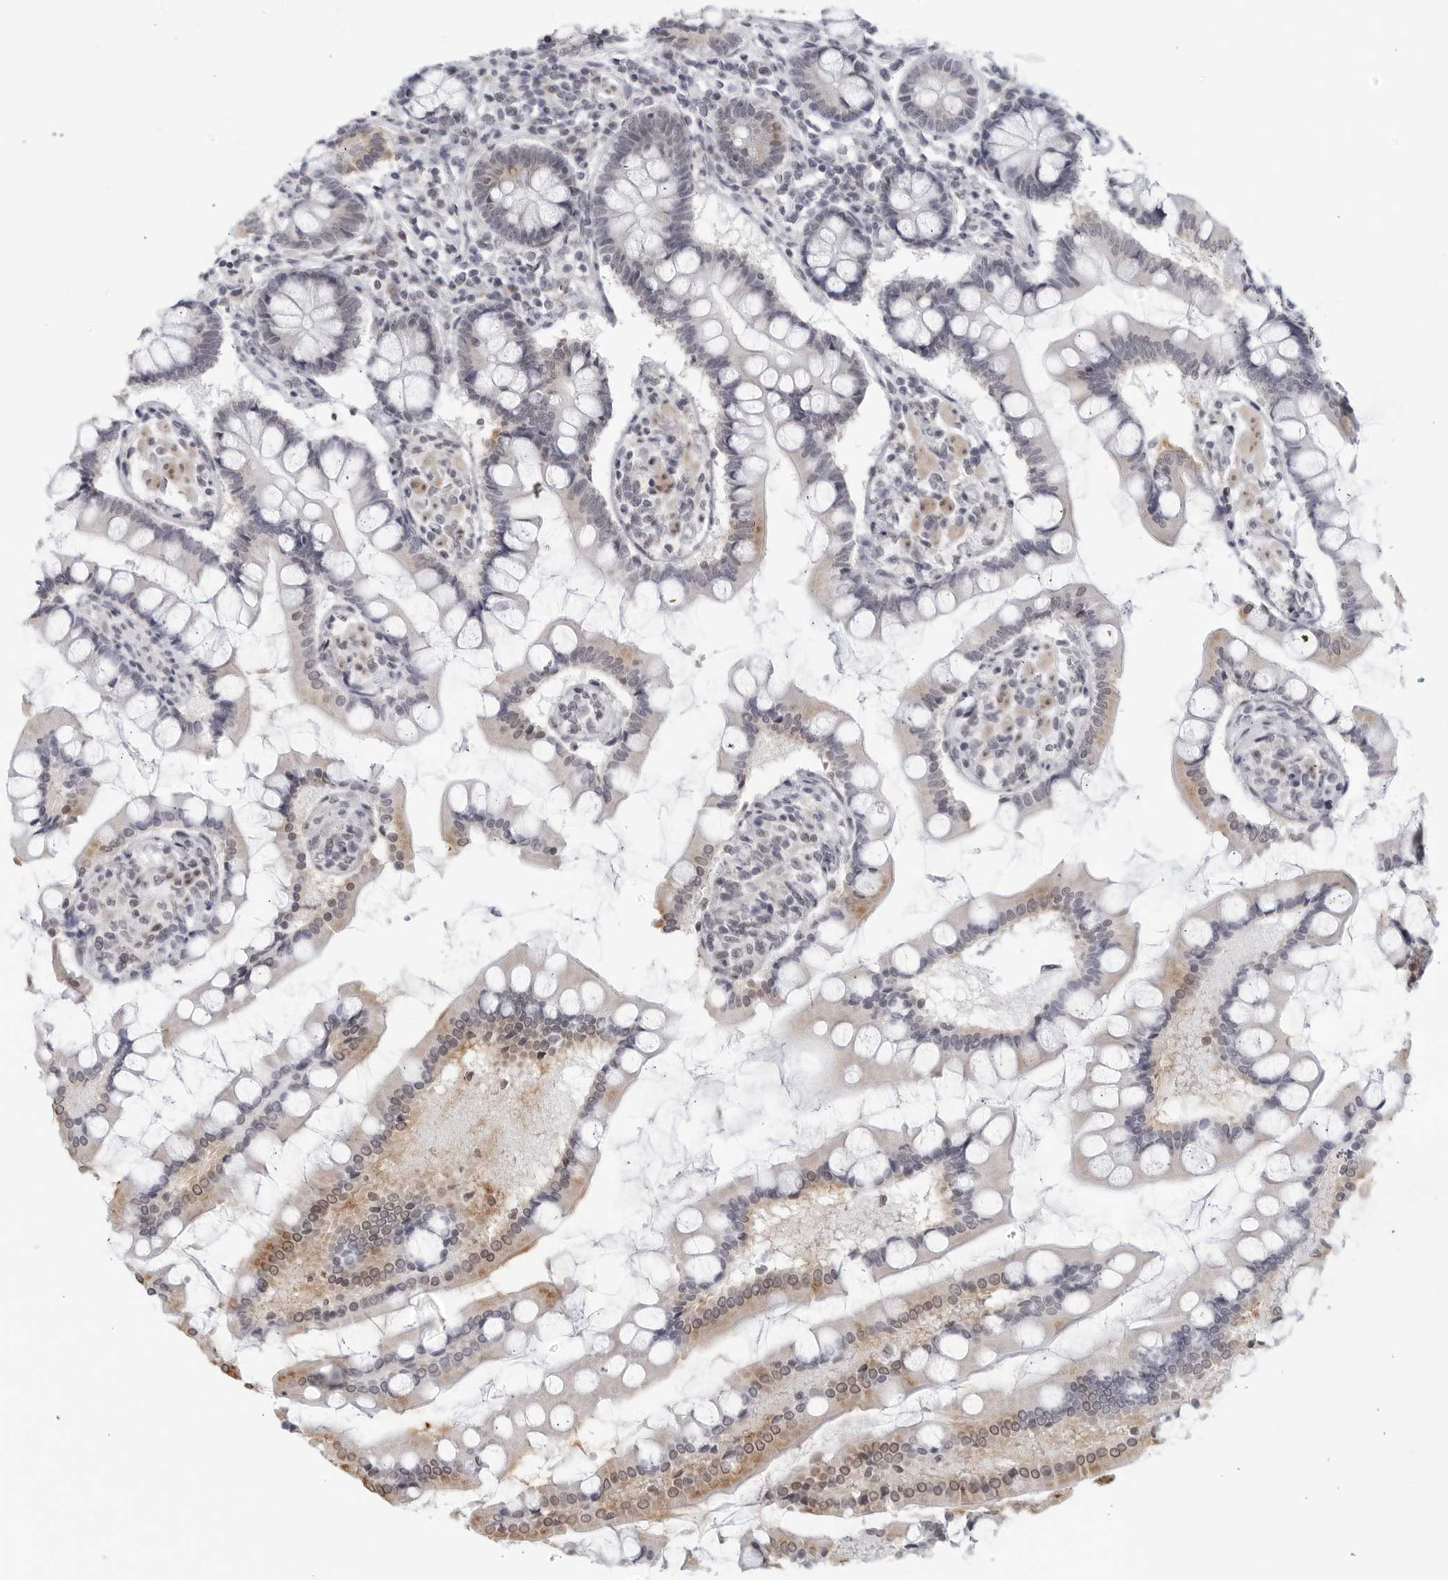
{"staining": {"intensity": "moderate", "quantity": "<25%", "location": "cytoplasmic/membranous"}, "tissue": "small intestine", "cell_type": "Glandular cells", "image_type": "normal", "snomed": [{"axis": "morphology", "description": "Normal tissue, NOS"}, {"axis": "topography", "description": "Small intestine"}], "caption": "DAB (3,3'-diaminobenzidine) immunohistochemical staining of unremarkable human small intestine exhibits moderate cytoplasmic/membranous protein expression in about <25% of glandular cells.", "gene": "WDTC1", "patient": {"sex": "male", "age": 41}}